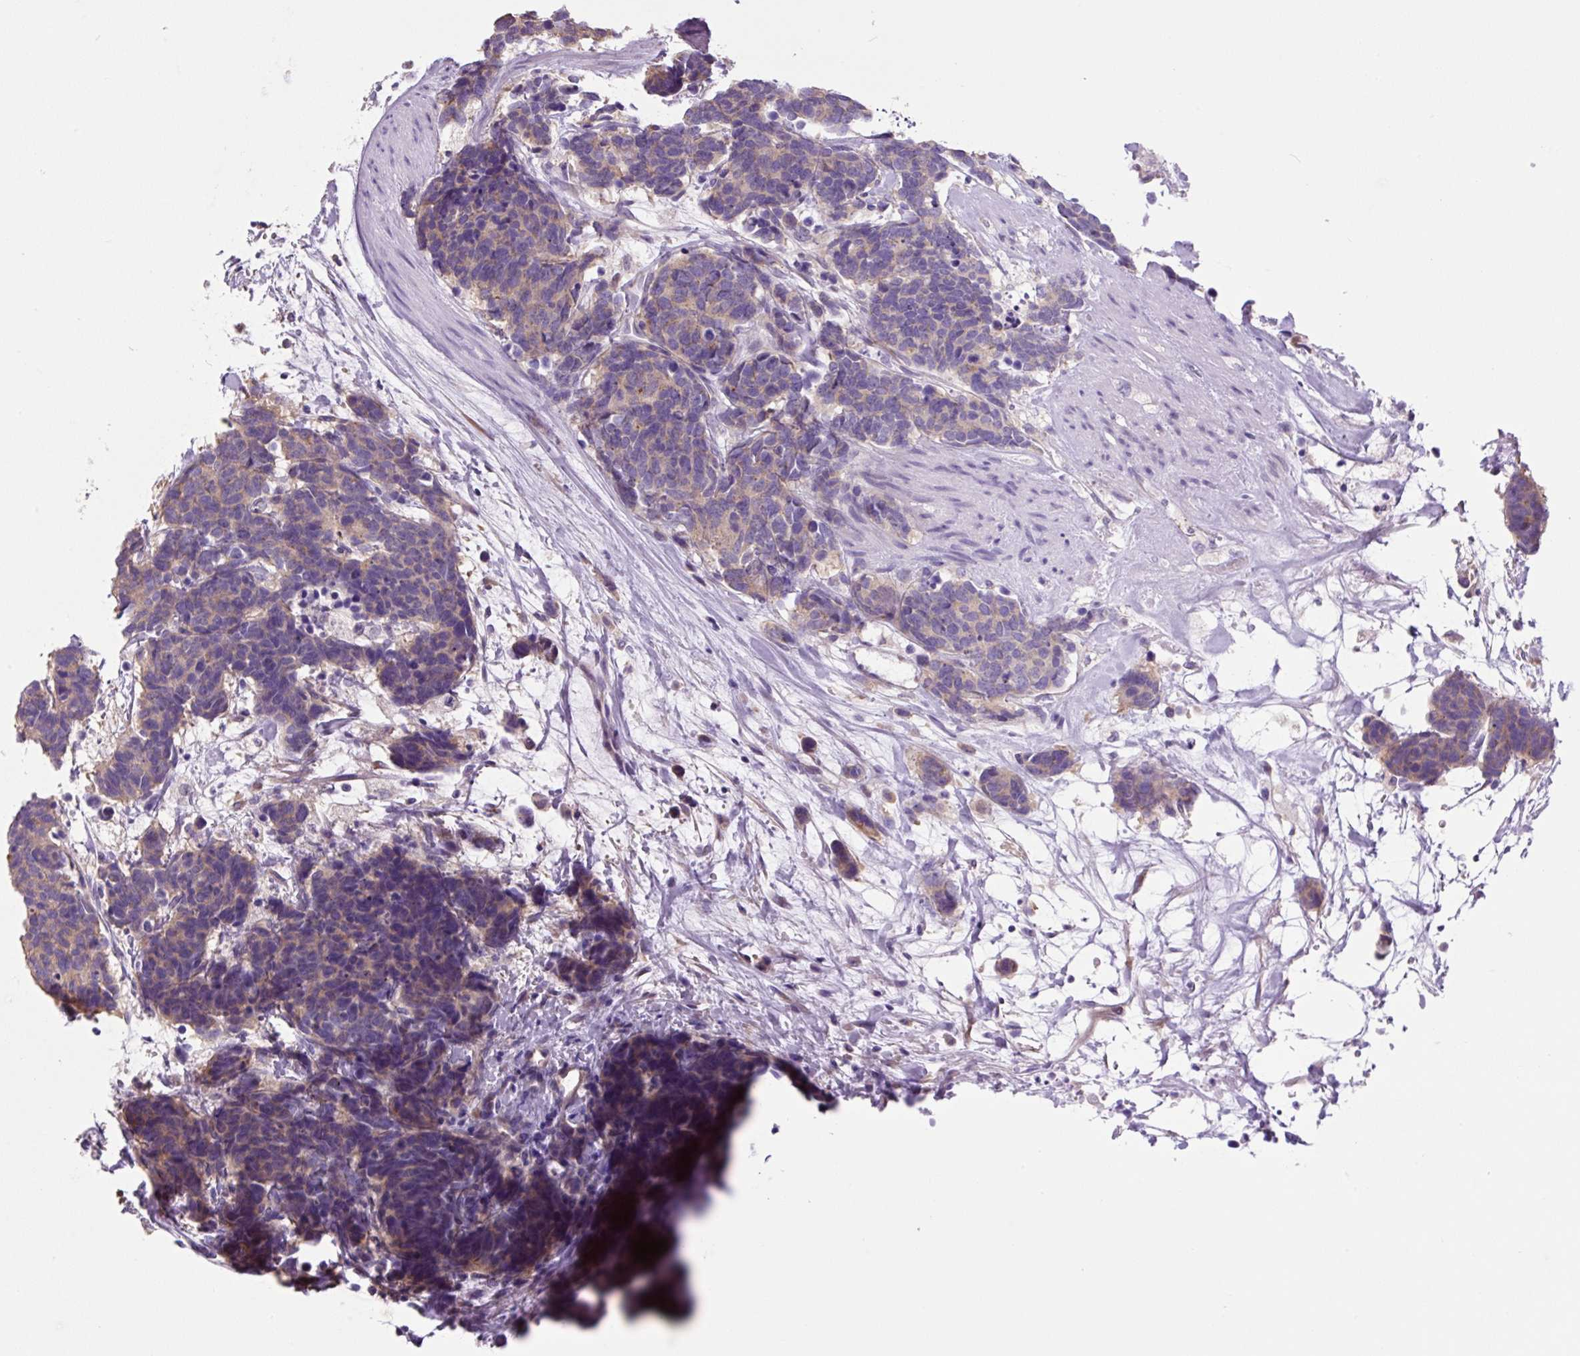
{"staining": {"intensity": "weak", "quantity": "25%-75%", "location": "cytoplasmic/membranous"}, "tissue": "carcinoid", "cell_type": "Tumor cells", "image_type": "cancer", "snomed": [{"axis": "morphology", "description": "Carcinoma, NOS"}, {"axis": "morphology", "description": "Carcinoid, malignant, NOS"}, {"axis": "topography", "description": "Prostate"}], "caption": "This is an image of IHC staining of carcinoid, which shows weak positivity in the cytoplasmic/membranous of tumor cells.", "gene": "GORASP1", "patient": {"sex": "male", "age": 57}}